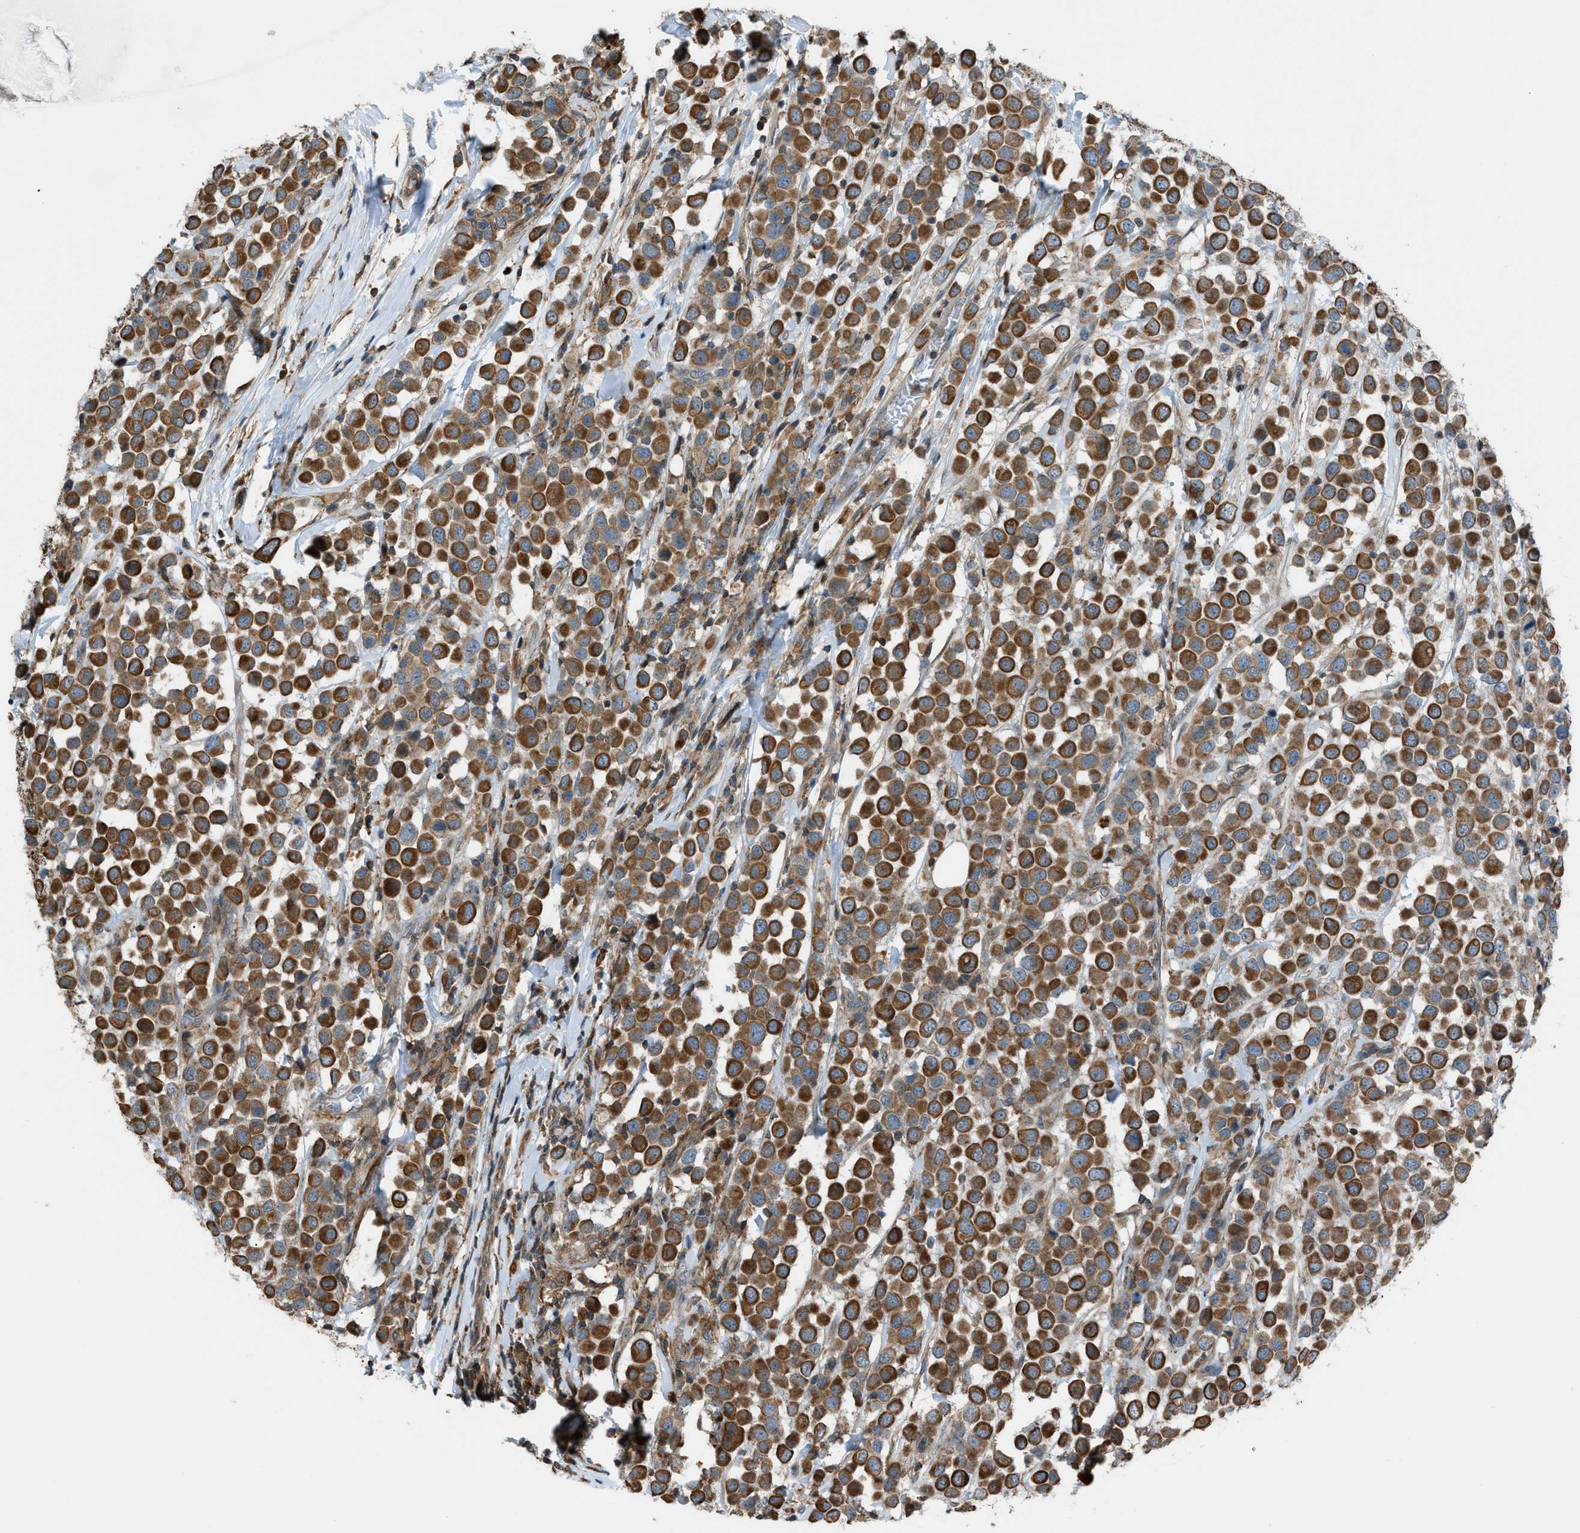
{"staining": {"intensity": "strong", "quantity": ">75%", "location": "cytoplasmic/membranous"}, "tissue": "breast cancer", "cell_type": "Tumor cells", "image_type": "cancer", "snomed": [{"axis": "morphology", "description": "Duct carcinoma"}, {"axis": "topography", "description": "Breast"}], "caption": "A high amount of strong cytoplasmic/membranous expression is identified in approximately >75% of tumor cells in breast cancer tissue.", "gene": "DYRK1A", "patient": {"sex": "female", "age": 61}}